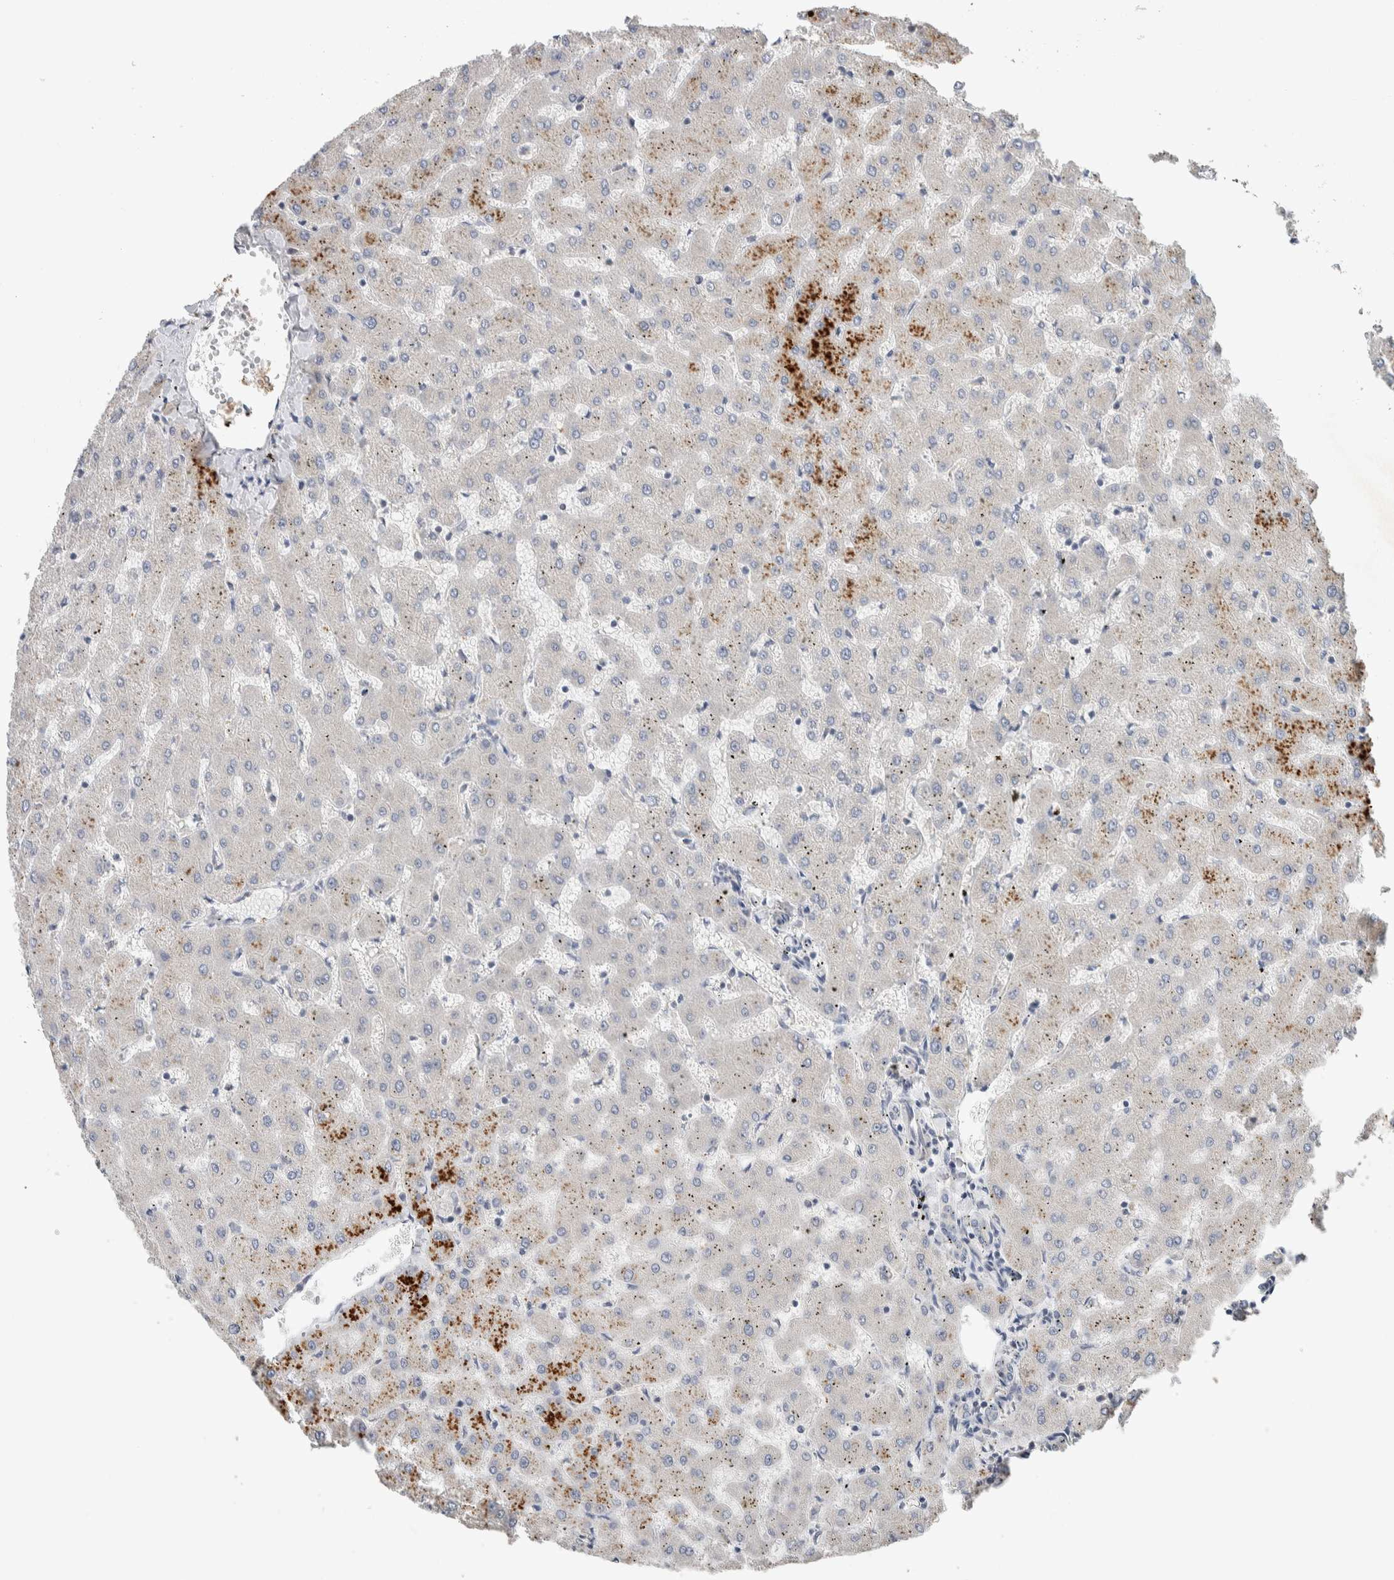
{"staining": {"intensity": "negative", "quantity": "none", "location": "none"}, "tissue": "liver", "cell_type": "Cholangiocytes", "image_type": "normal", "snomed": [{"axis": "morphology", "description": "Normal tissue, NOS"}, {"axis": "topography", "description": "Liver"}], "caption": "A high-resolution image shows immunohistochemistry (IHC) staining of unremarkable liver, which shows no significant staining in cholangiocytes.", "gene": "CYSRT1", "patient": {"sex": "female", "age": 63}}